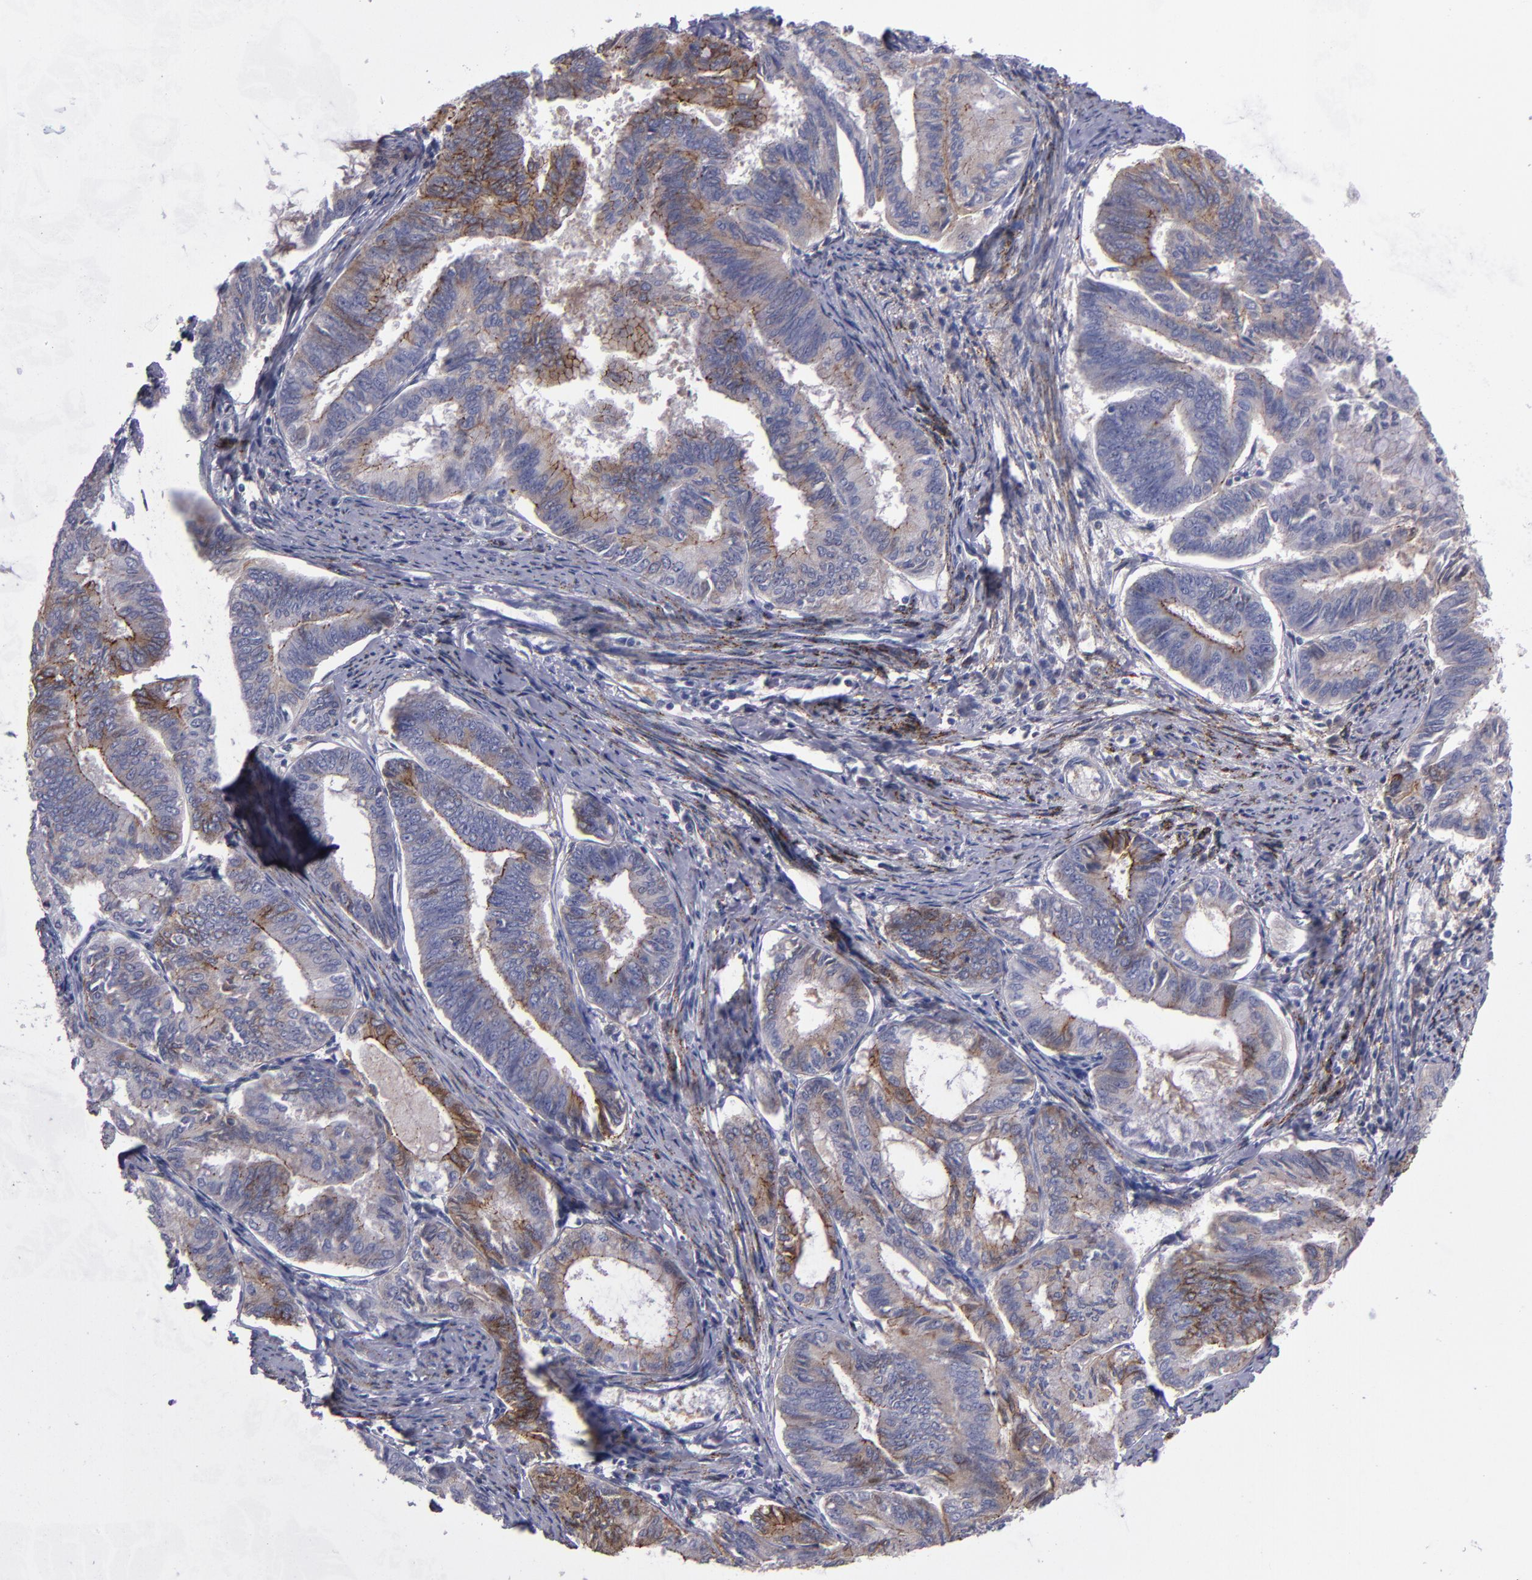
{"staining": {"intensity": "weak", "quantity": "<25%", "location": "cytoplasmic/membranous"}, "tissue": "endometrial cancer", "cell_type": "Tumor cells", "image_type": "cancer", "snomed": [{"axis": "morphology", "description": "Adenocarcinoma, NOS"}, {"axis": "topography", "description": "Endometrium"}], "caption": "High magnification brightfield microscopy of endometrial cancer (adenocarcinoma) stained with DAB (brown) and counterstained with hematoxylin (blue): tumor cells show no significant staining.", "gene": "CDH3", "patient": {"sex": "female", "age": 86}}